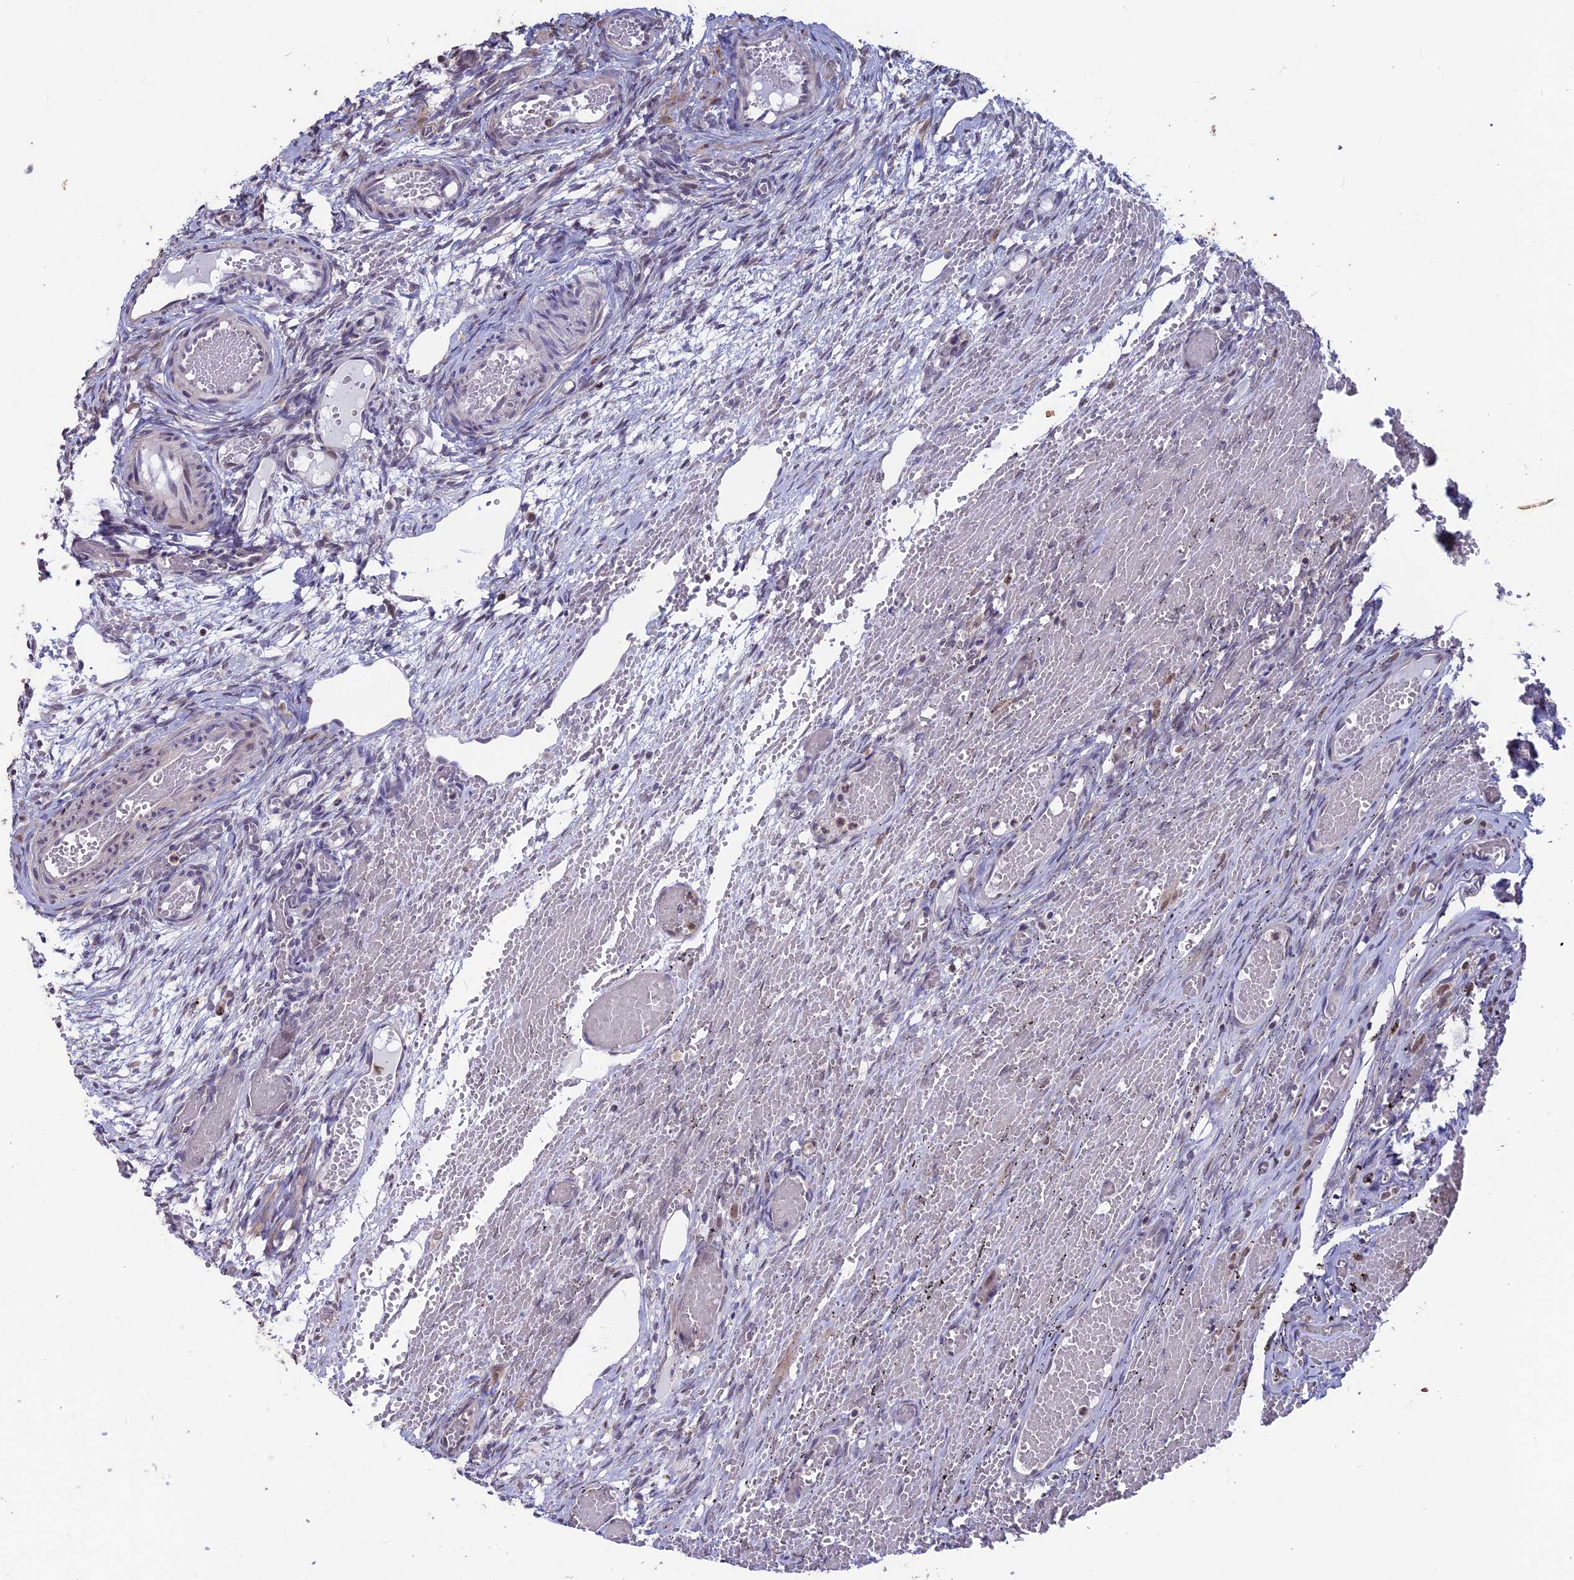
{"staining": {"intensity": "negative", "quantity": "none", "location": "none"}, "tissue": "ovary", "cell_type": "Ovarian stroma cells", "image_type": "normal", "snomed": [{"axis": "morphology", "description": "Adenocarcinoma, NOS"}, {"axis": "topography", "description": "Endometrium"}], "caption": "Immunohistochemistry (IHC) of normal ovary displays no expression in ovarian stroma cells.", "gene": "MAST2", "patient": {"sex": "female", "age": 32}}